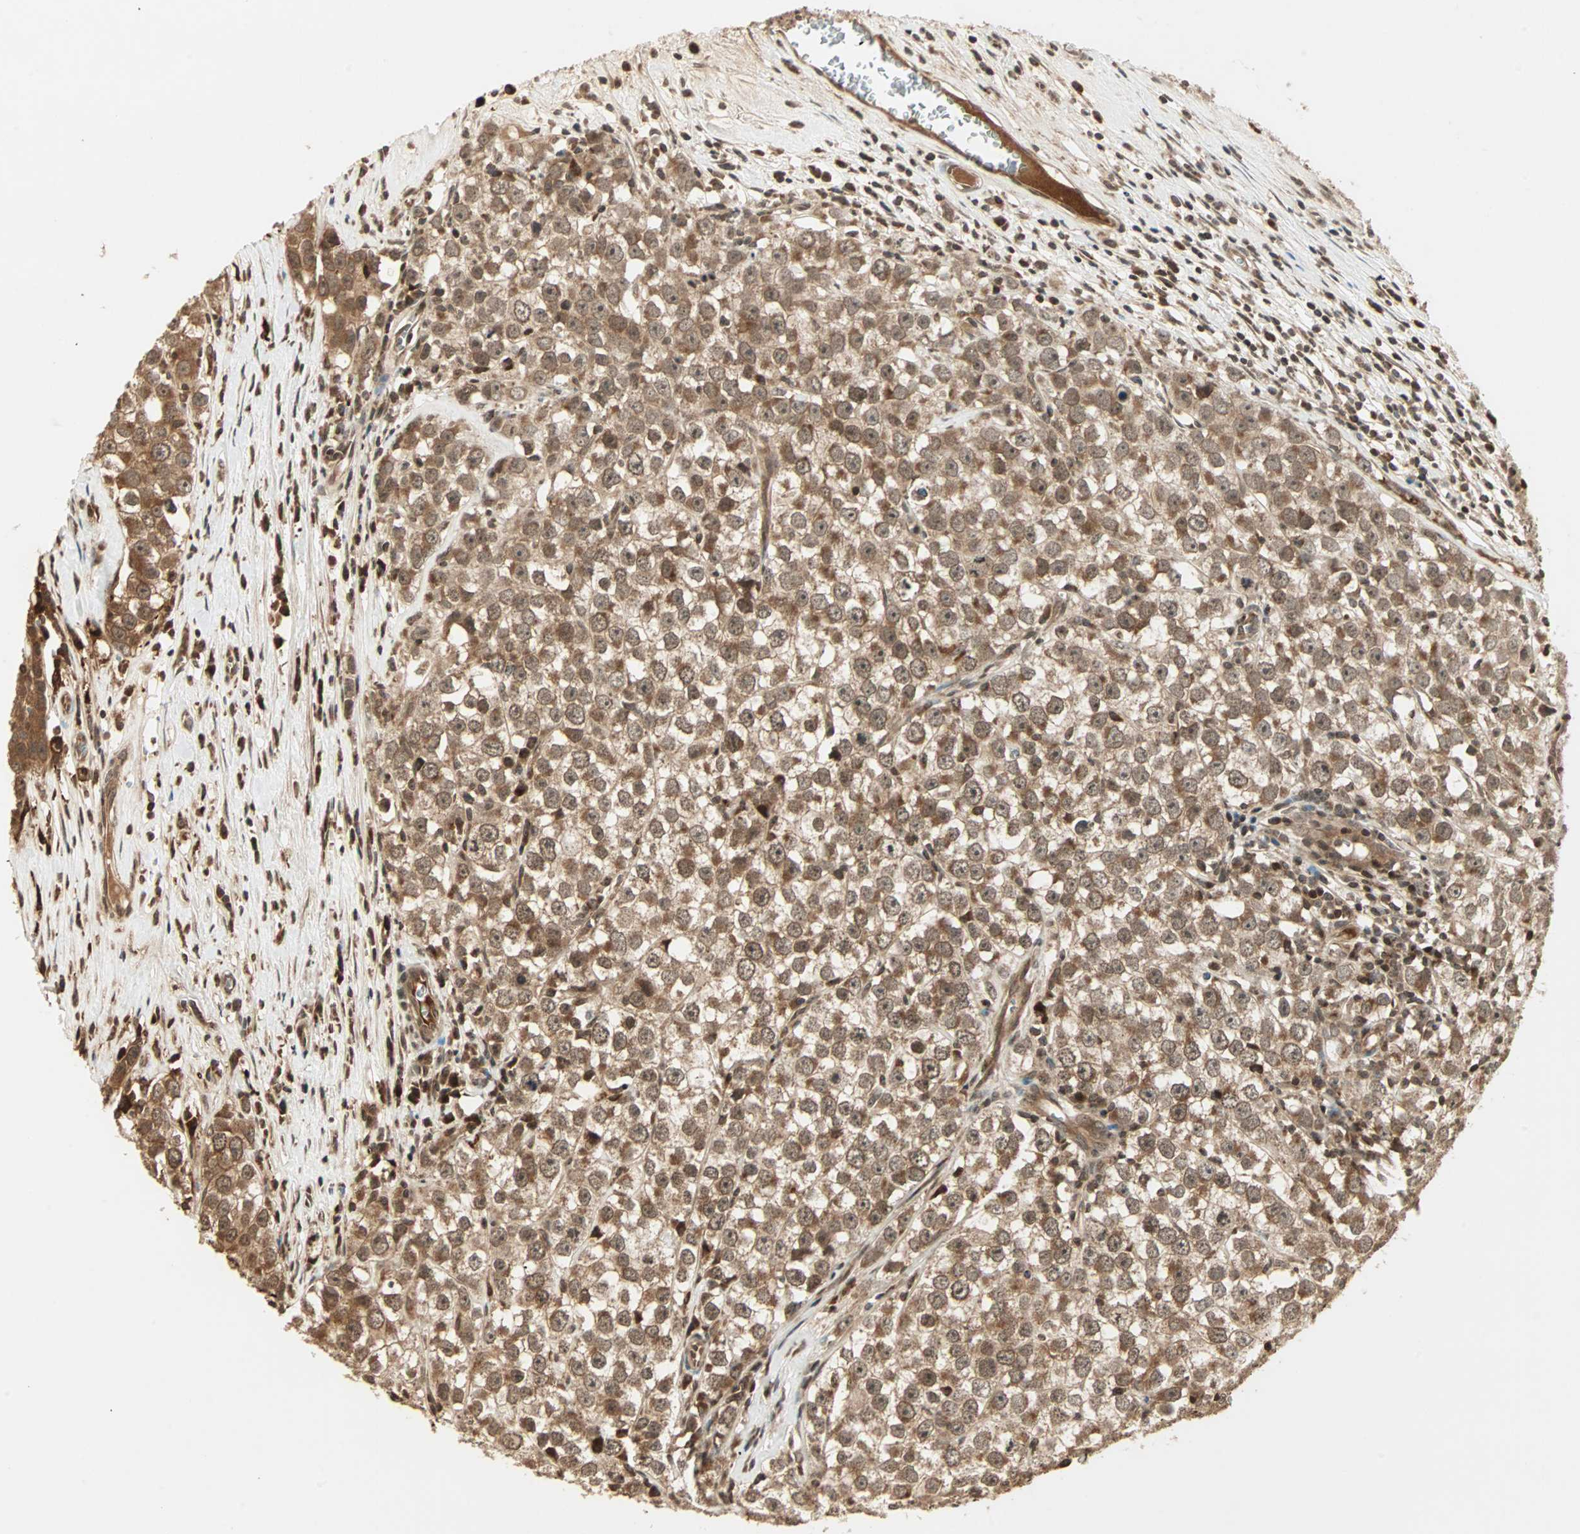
{"staining": {"intensity": "moderate", "quantity": ">75%", "location": "cytoplasmic/membranous"}, "tissue": "testis cancer", "cell_type": "Tumor cells", "image_type": "cancer", "snomed": [{"axis": "morphology", "description": "Seminoma, NOS"}, {"axis": "morphology", "description": "Carcinoma, Embryonal, NOS"}, {"axis": "topography", "description": "Testis"}], "caption": "The immunohistochemical stain shows moderate cytoplasmic/membranous staining in tumor cells of testis cancer tissue.", "gene": "RFFL", "patient": {"sex": "male", "age": 52}}